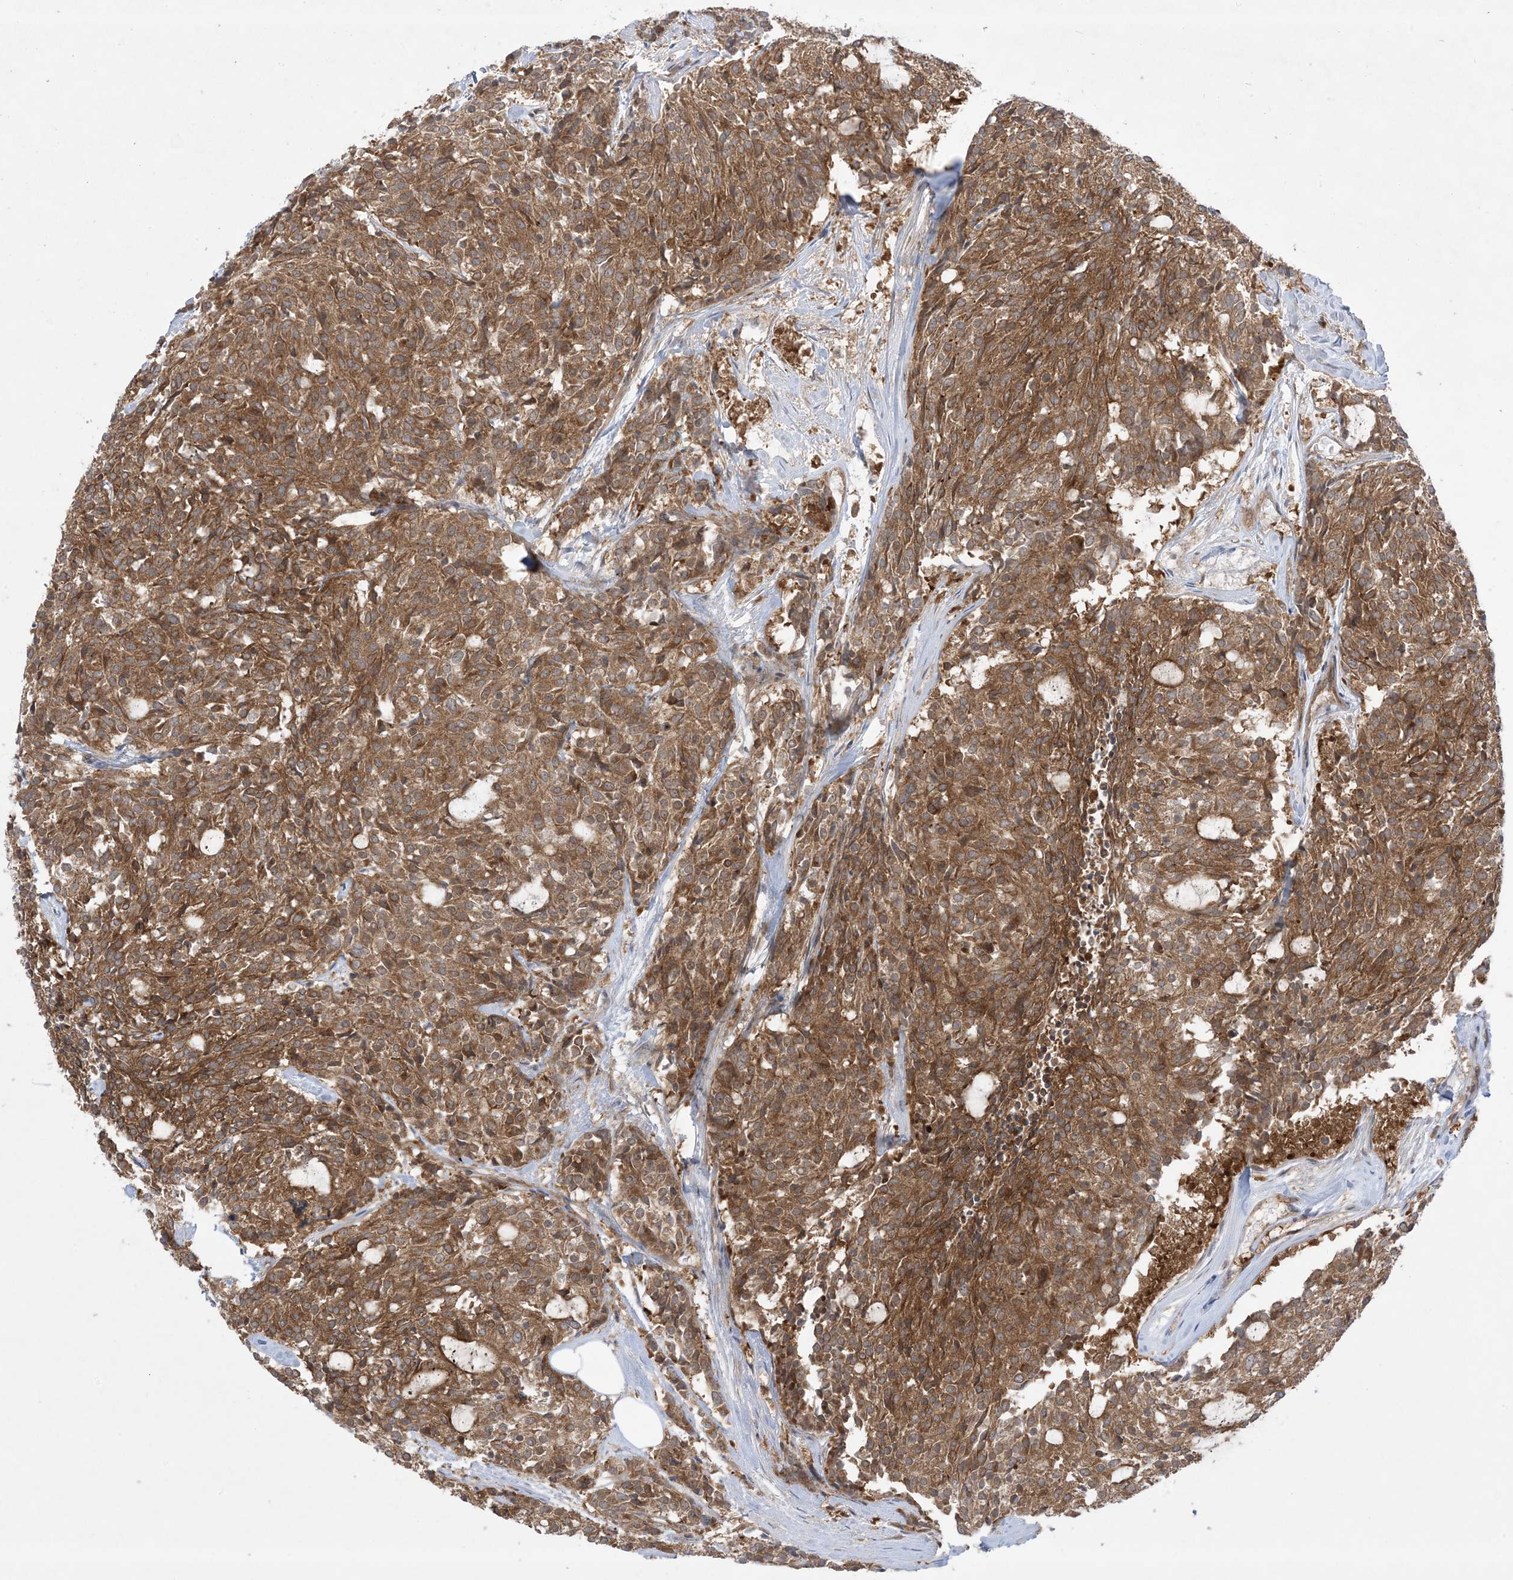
{"staining": {"intensity": "strong", "quantity": ">75%", "location": "cytoplasmic/membranous"}, "tissue": "carcinoid", "cell_type": "Tumor cells", "image_type": "cancer", "snomed": [{"axis": "morphology", "description": "Carcinoid, malignant, NOS"}, {"axis": "topography", "description": "Pancreas"}], "caption": "Protein staining of carcinoid tissue exhibits strong cytoplasmic/membranous positivity in about >75% of tumor cells. (Stains: DAB (3,3'-diaminobenzidine) in brown, nuclei in blue, Microscopy: brightfield microscopy at high magnification).", "gene": "SOGA3", "patient": {"sex": "female", "age": 54}}